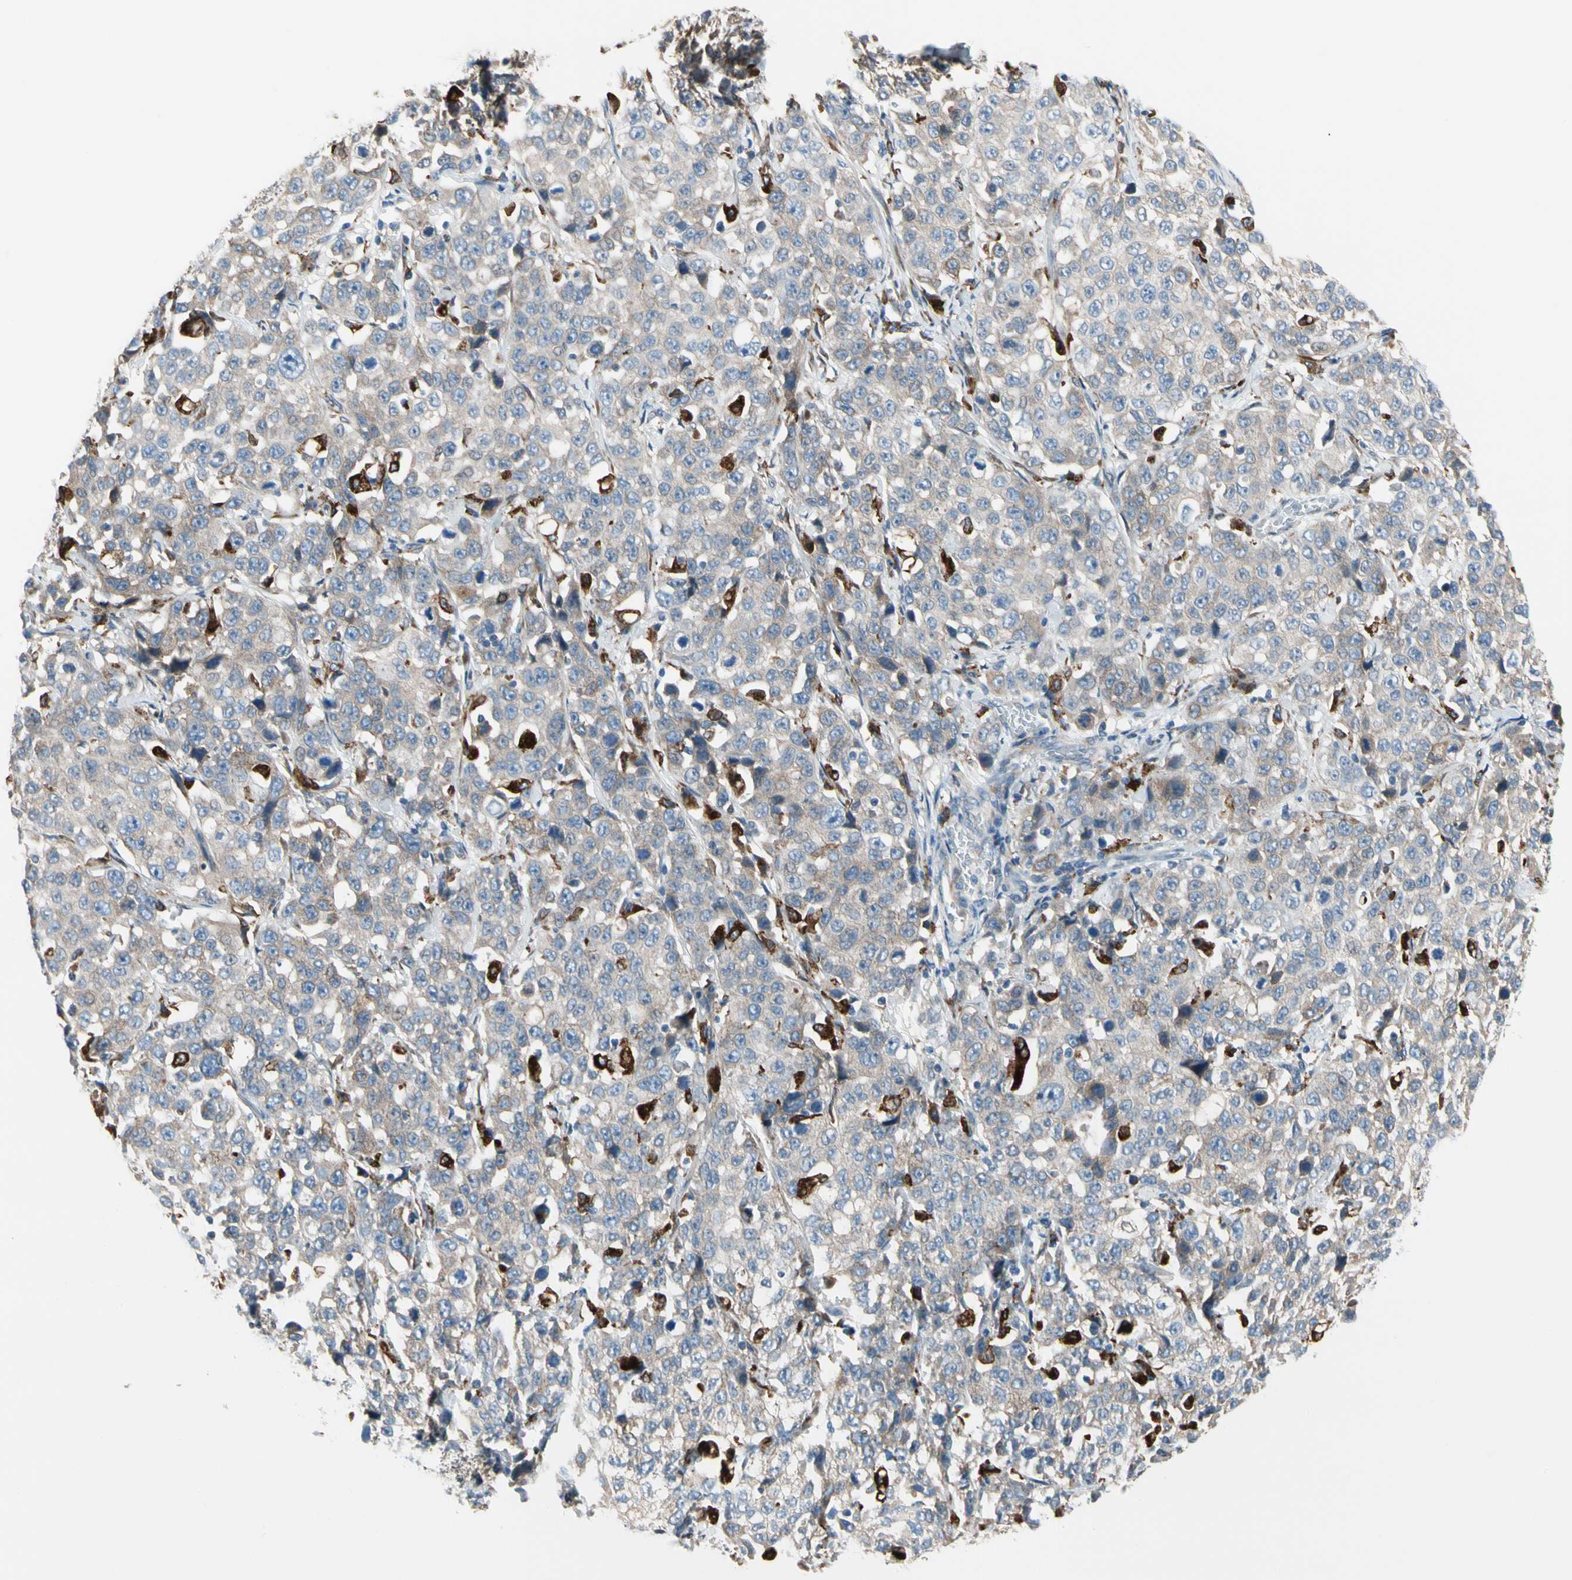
{"staining": {"intensity": "moderate", "quantity": "25%-75%", "location": "cytoplasmic/membranous"}, "tissue": "stomach cancer", "cell_type": "Tumor cells", "image_type": "cancer", "snomed": [{"axis": "morphology", "description": "Normal tissue, NOS"}, {"axis": "morphology", "description": "Adenocarcinoma, NOS"}, {"axis": "topography", "description": "Stomach"}], "caption": "Protein staining of stomach cancer tissue demonstrates moderate cytoplasmic/membranous expression in approximately 25%-75% of tumor cells.", "gene": "LRPAP1", "patient": {"sex": "male", "age": 48}}